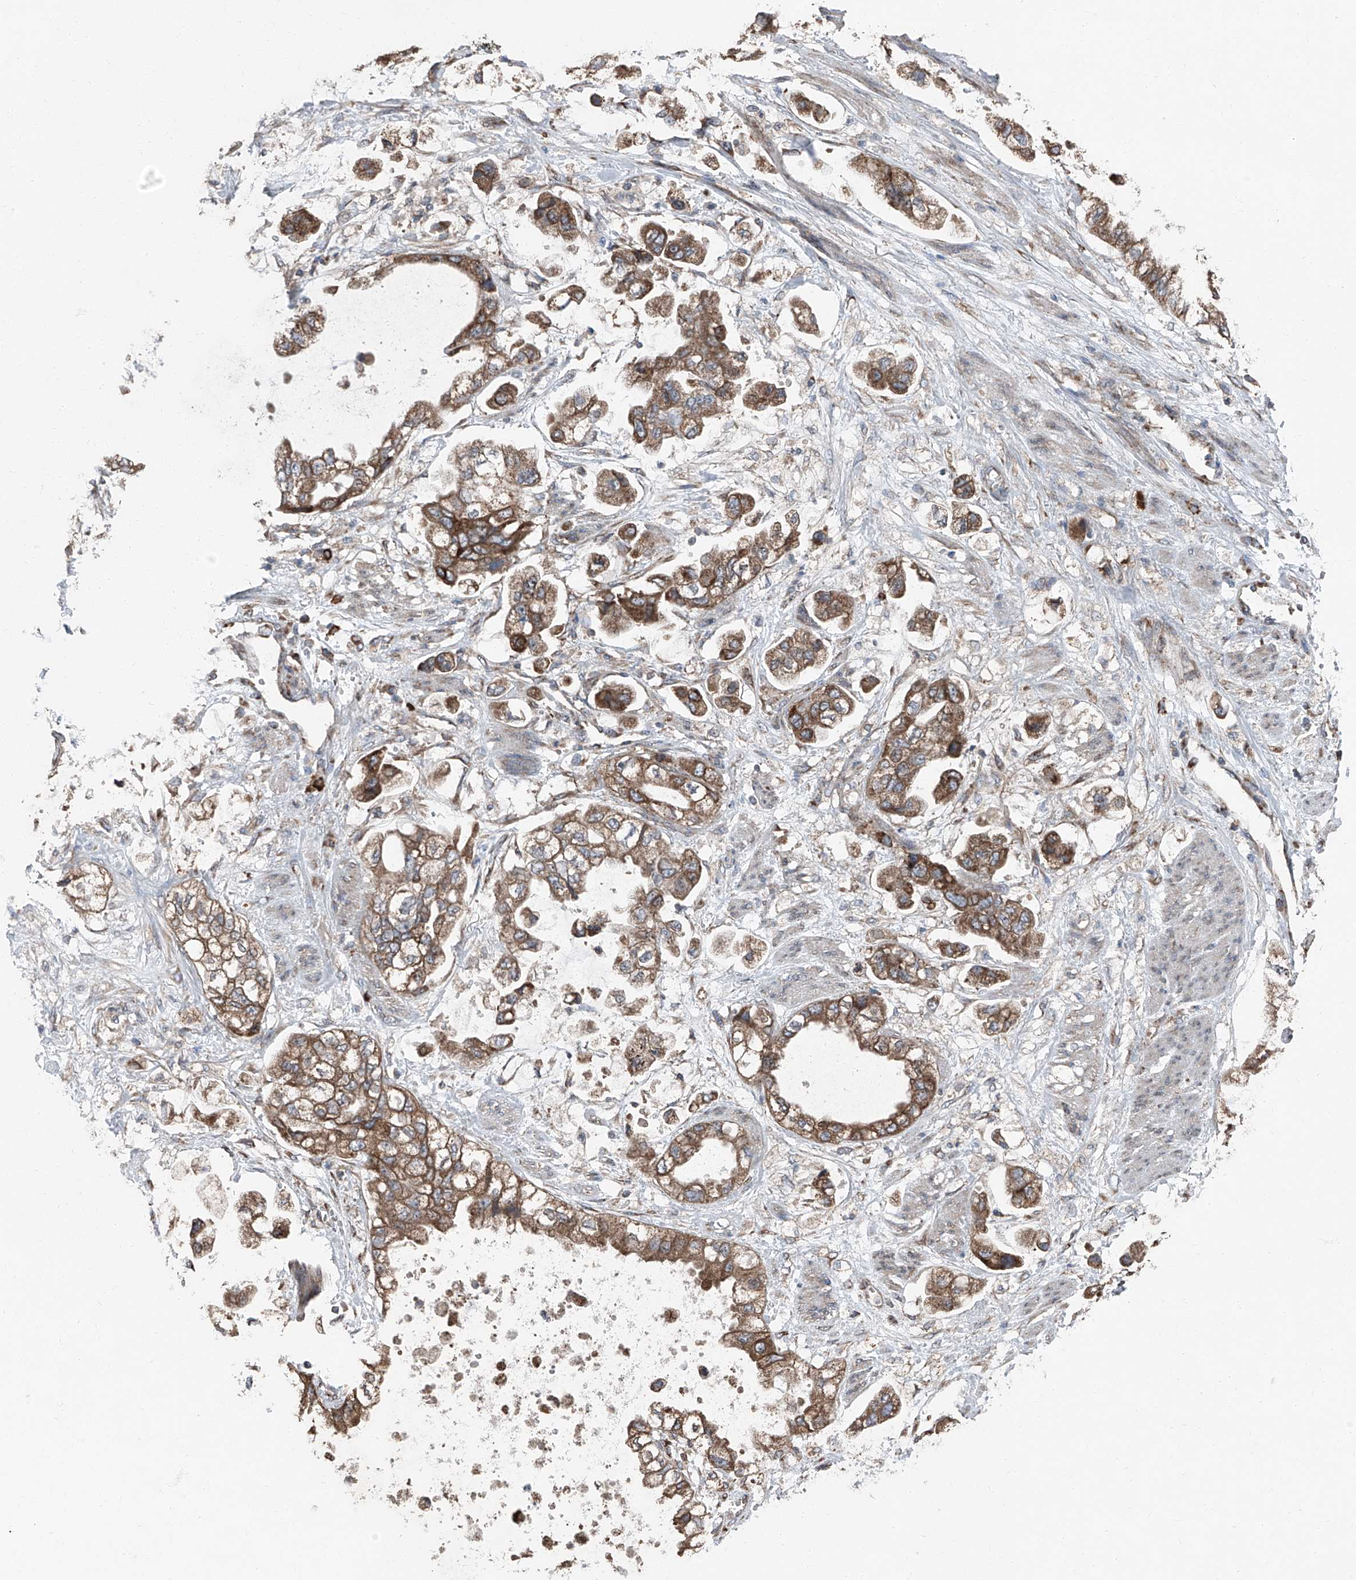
{"staining": {"intensity": "moderate", "quantity": ">75%", "location": "cytoplasmic/membranous"}, "tissue": "stomach cancer", "cell_type": "Tumor cells", "image_type": "cancer", "snomed": [{"axis": "morphology", "description": "Adenocarcinoma, NOS"}, {"axis": "topography", "description": "Stomach"}], "caption": "Immunohistochemical staining of human stomach cancer exhibits medium levels of moderate cytoplasmic/membranous protein positivity in about >75% of tumor cells.", "gene": "LIMK1", "patient": {"sex": "male", "age": 62}}